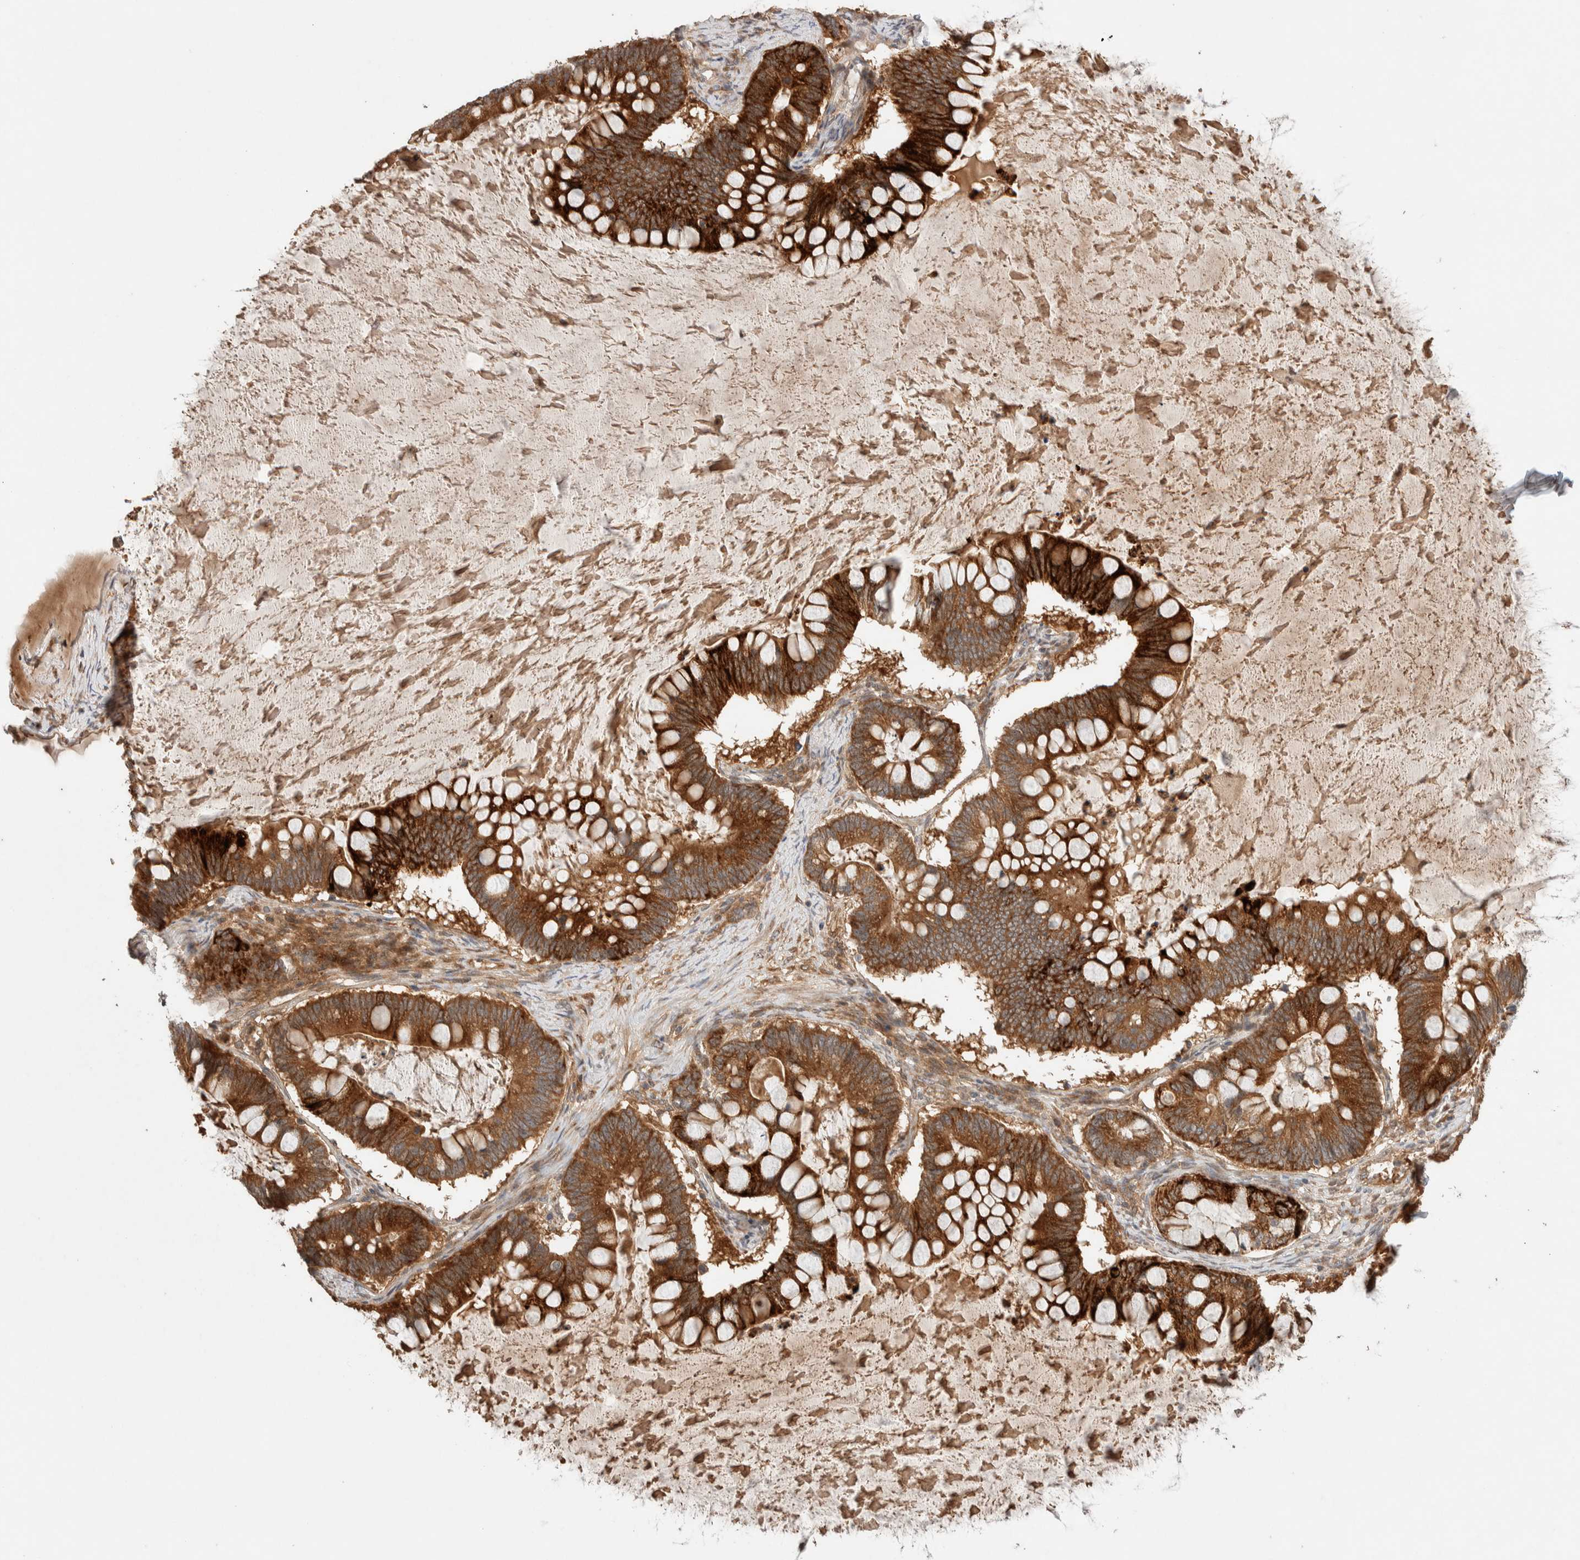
{"staining": {"intensity": "strong", "quantity": ">75%", "location": "cytoplasmic/membranous"}, "tissue": "ovarian cancer", "cell_type": "Tumor cells", "image_type": "cancer", "snomed": [{"axis": "morphology", "description": "Cystadenocarcinoma, mucinous, NOS"}, {"axis": "topography", "description": "Ovary"}], "caption": "A high amount of strong cytoplasmic/membranous expression is appreciated in approximately >75% of tumor cells in mucinous cystadenocarcinoma (ovarian) tissue.", "gene": "CASK", "patient": {"sex": "female", "age": 61}}